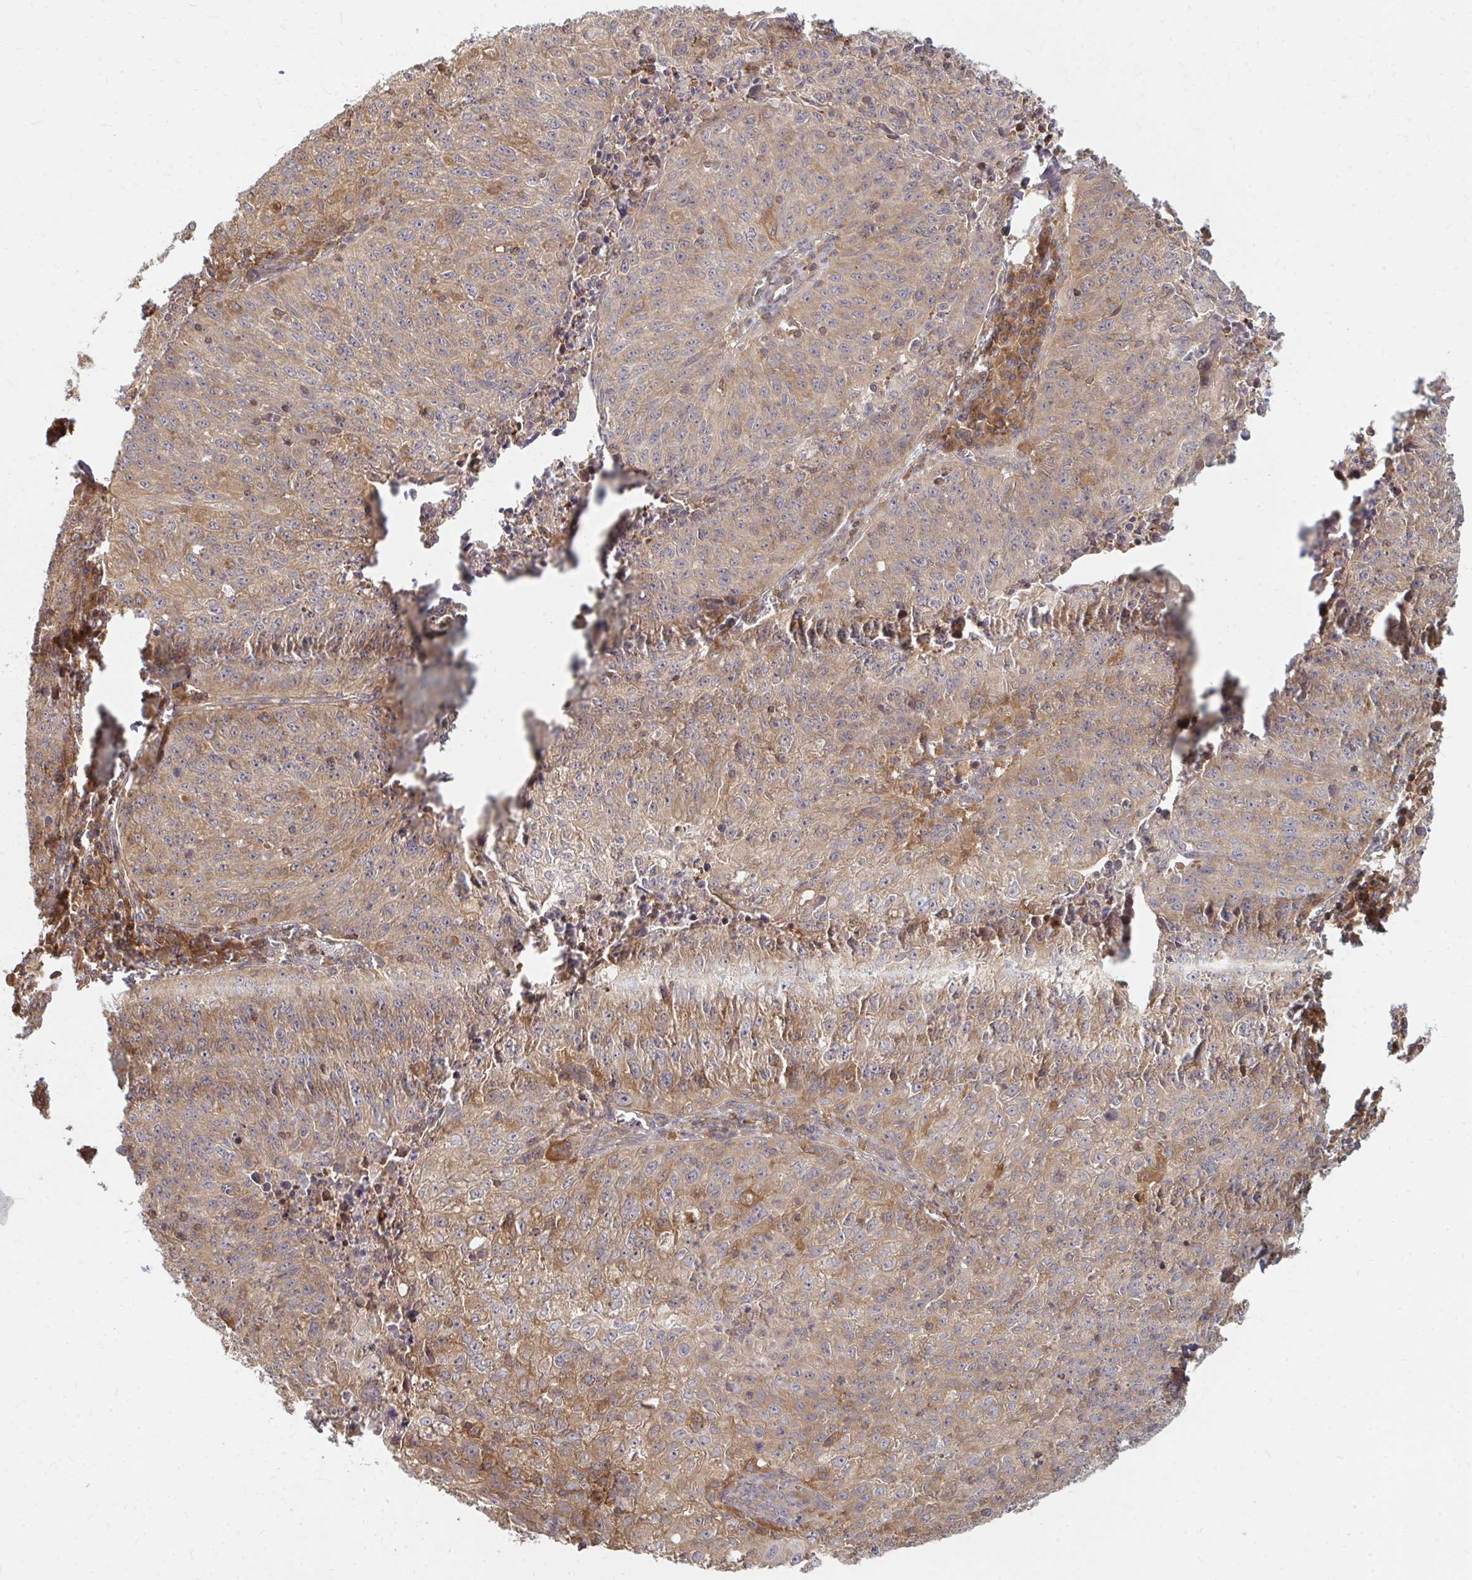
{"staining": {"intensity": "weak", "quantity": ">75%", "location": "cytoplasmic/membranous"}, "tissue": "lung cancer", "cell_type": "Tumor cells", "image_type": "cancer", "snomed": [{"axis": "morphology", "description": "Squamous cell carcinoma, NOS"}, {"axis": "morphology", "description": "Squamous cell carcinoma, metastatic, NOS"}, {"axis": "topography", "description": "Bronchus"}, {"axis": "topography", "description": "Lung"}], "caption": "DAB (3,3'-diaminobenzidine) immunohistochemical staining of lung squamous cell carcinoma displays weak cytoplasmic/membranous protein expression in approximately >75% of tumor cells.", "gene": "ZNF285", "patient": {"sex": "male", "age": 62}}